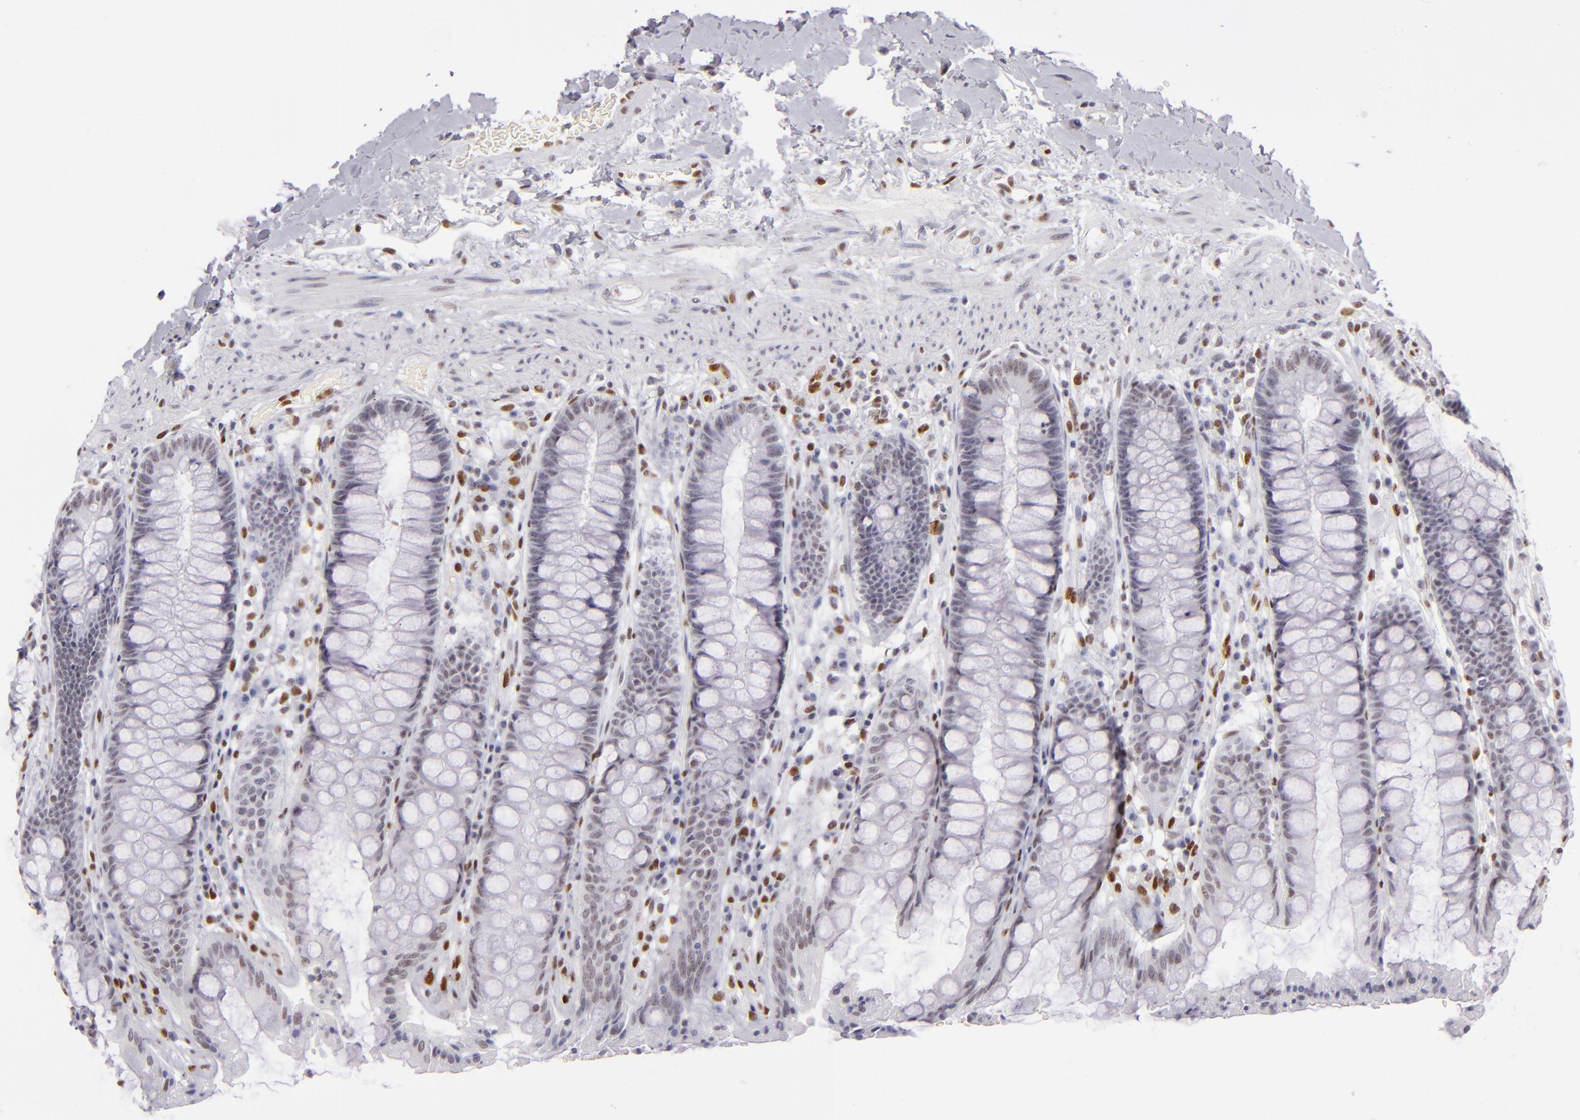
{"staining": {"intensity": "negative", "quantity": "none", "location": "none"}, "tissue": "rectum", "cell_type": "Glandular cells", "image_type": "normal", "snomed": [{"axis": "morphology", "description": "Normal tissue, NOS"}, {"axis": "topography", "description": "Rectum"}], "caption": "This image is of normal rectum stained with immunohistochemistry (IHC) to label a protein in brown with the nuclei are counter-stained blue. There is no expression in glandular cells.", "gene": "TOP3A", "patient": {"sex": "female", "age": 46}}